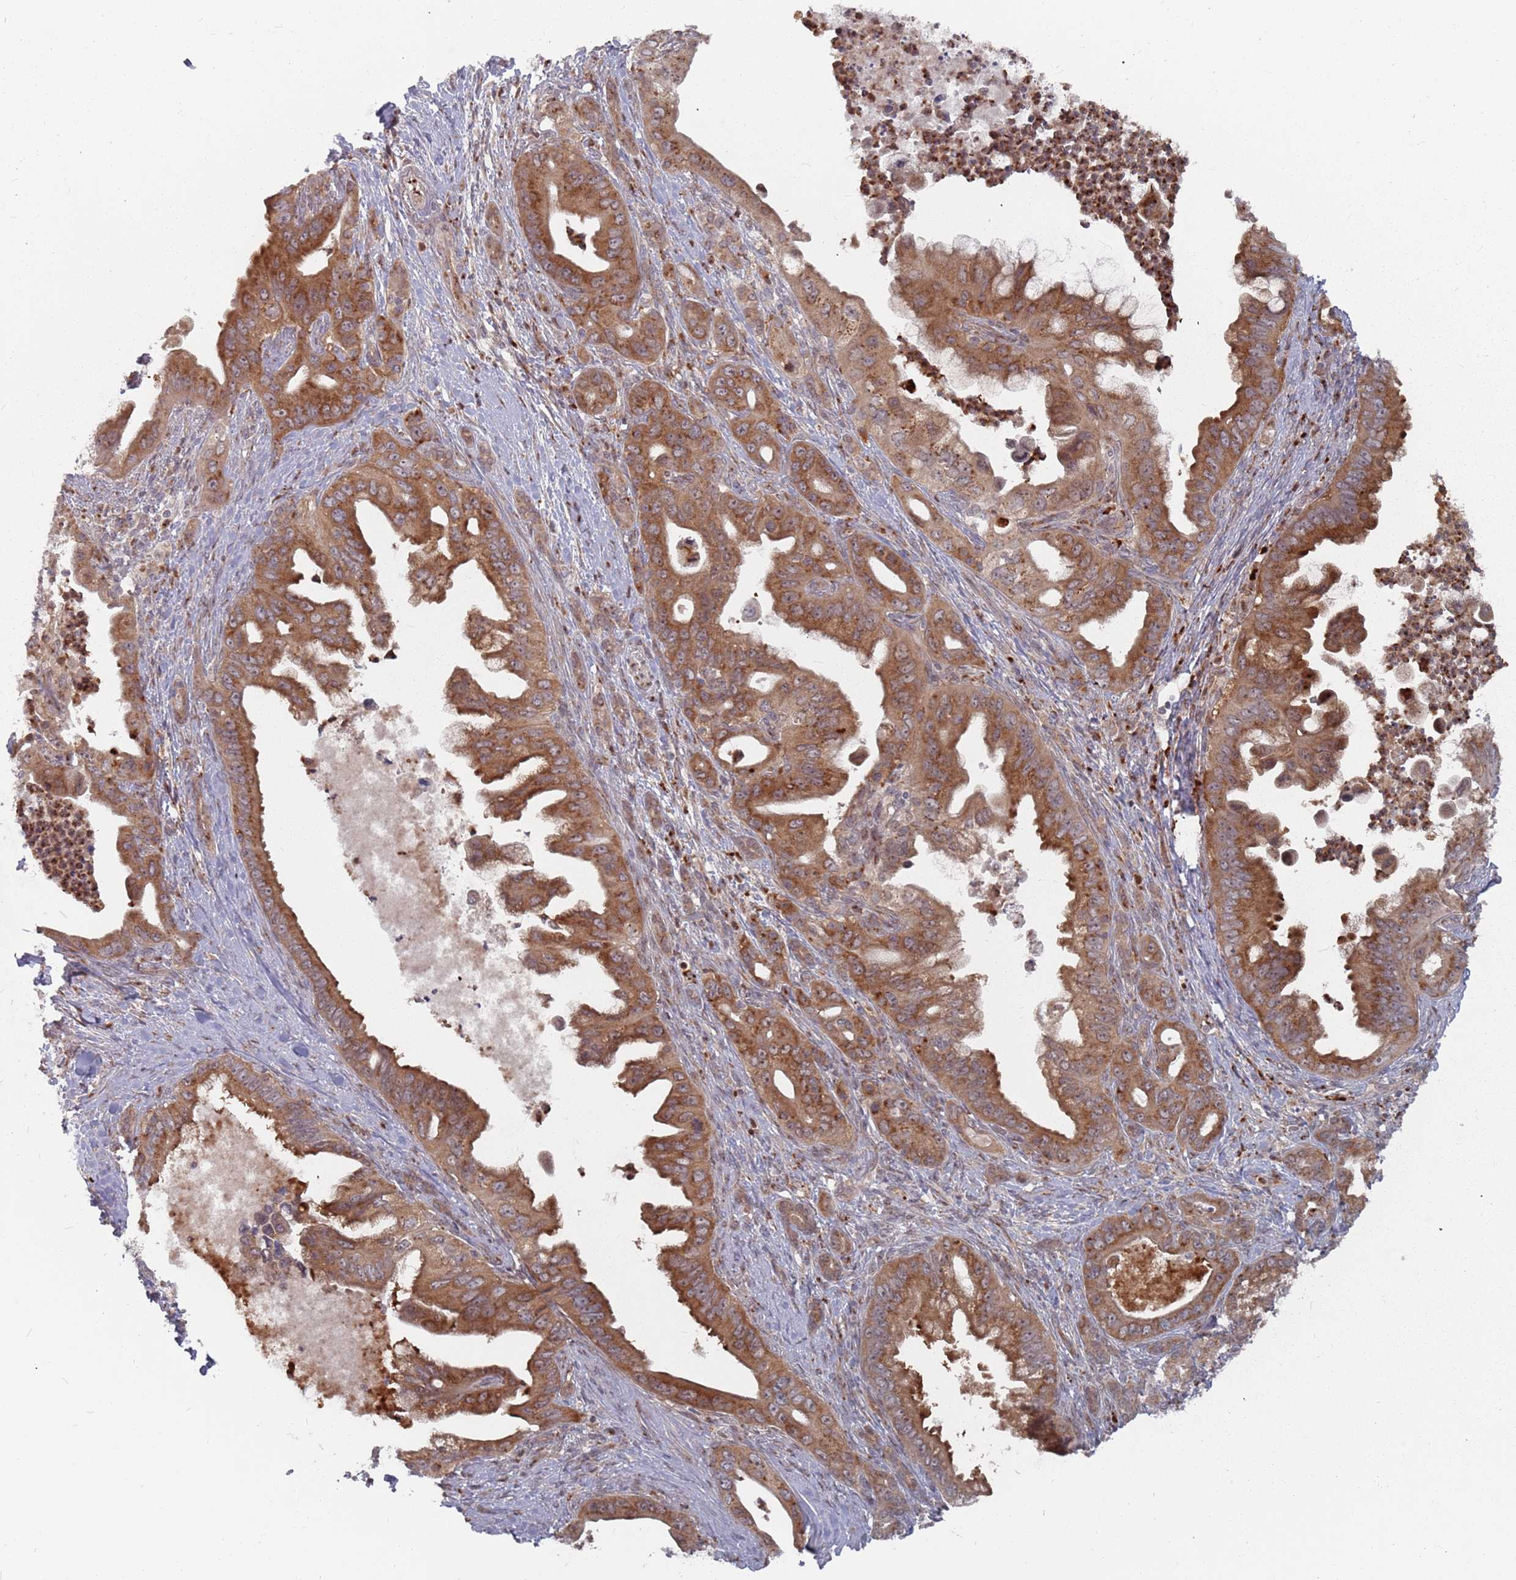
{"staining": {"intensity": "strong", "quantity": ">75%", "location": "cytoplasmic/membranous"}, "tissue": "pancreatic cancer", "cell_type": "Tumor cells", "image_type": "cancer", "snomed": [{"axis": "morphology", "description": "Adenocarcinoma, NOS"}, {"axis": "topography", "description": "Pancreas"}], "caption": "An immunohistochemistry (IHC) image of neoplastic tissue is shown. Protein staining in brown shows strong cytoplasmic/membranous positivity in pancreatic adenocarcinoma within tumor cells.", "gene": "FMO4", "patient": {"sex": "male", "age": 58}}